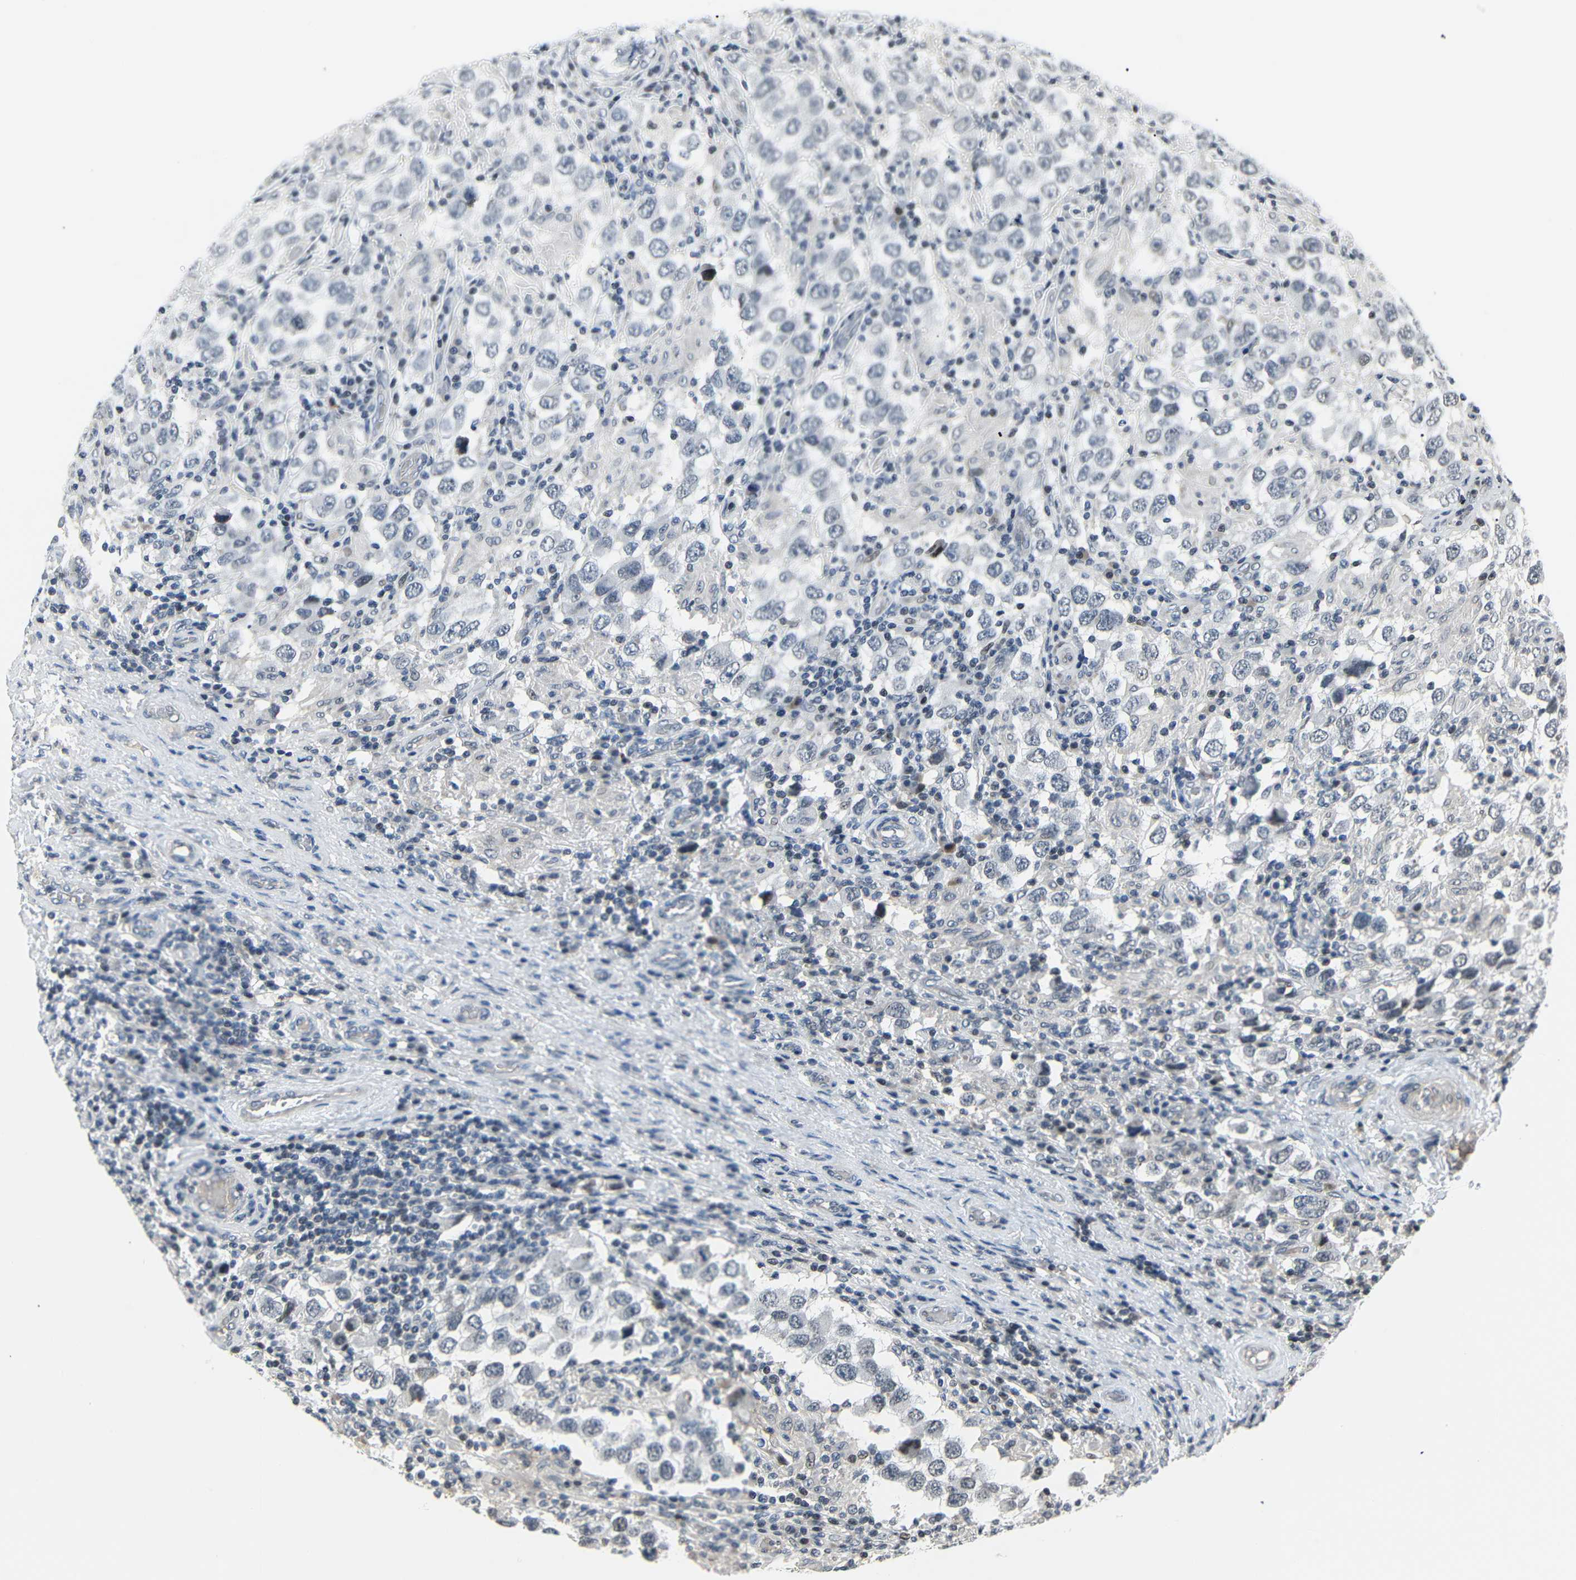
{"staining": {"intensity": "negative", "quantity": "none", "location": "none"}, "tissue": "testis cancer", "cell_type": "Tumor cells", "image_type": "cancer", "snomed": [{"axis": "morphology", "description": "Carcinoma, Embryonal, NOS"}, {"axis": "topography", "description": "Testis"}], "caption": "The immunohistochemistry histopathology image has no significant positivity in tumor cells of testis cancer tissue.", "gene": "IMPG2", "patient": {"sex": "male", "age": 21}}